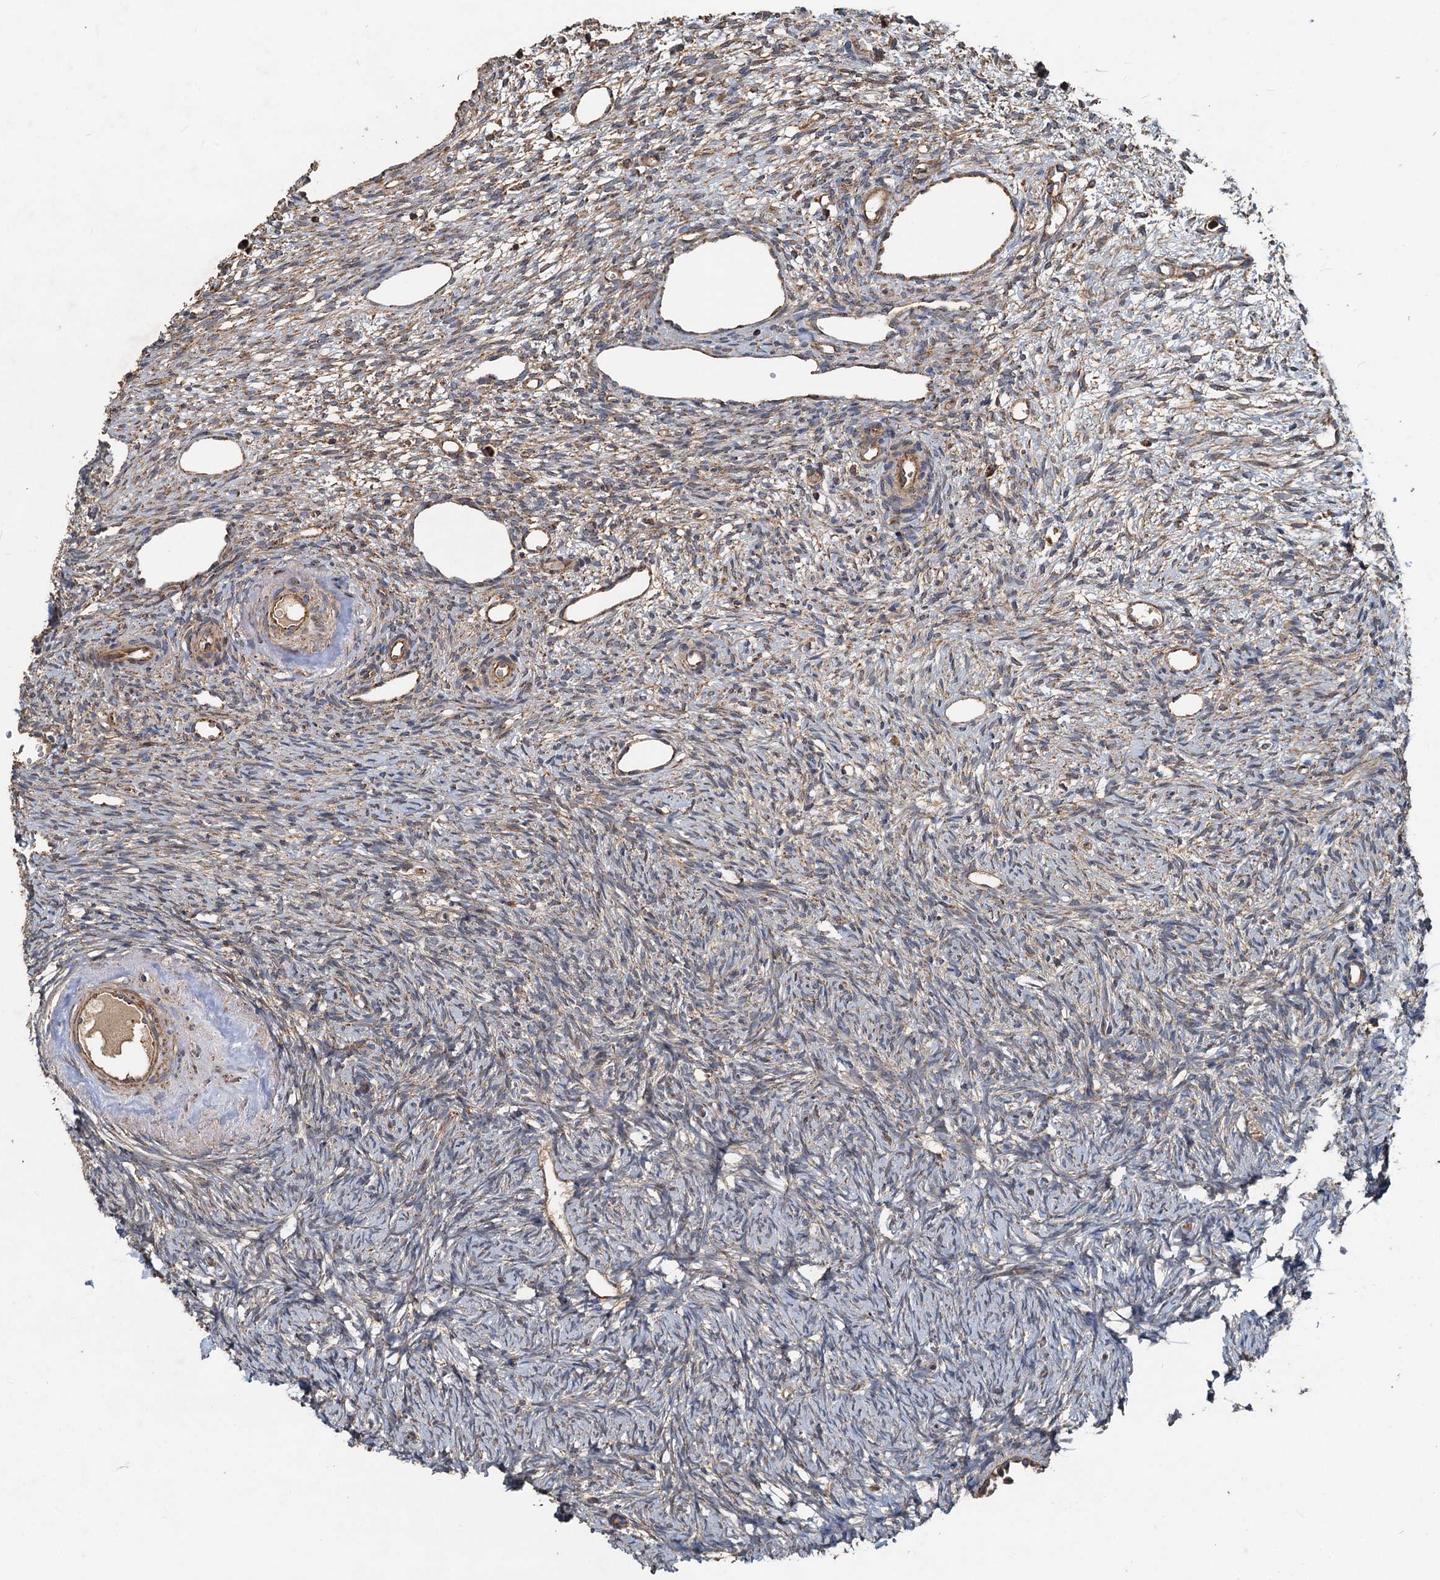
{"staining": {"intensity": "weak", "quantity": "25%-75%", "location": "cytoplasmic/membranous"}, "tissue": "ovary", "cell_type": "Ovarian stroma cells", "image_type": "normal", "snomed": [{"axis": "morphology", "description": "Normal tissue, NOS"}, {"axis": "topography", "description": "Ovary"}], "caption": "This histopathology image exhibits immunohistochemistry staining of benign human ovary, with low weak cytoplasmic/membranous expression in approximately 25%-75% of ovarian stroma cells.", "gene": "SDS", "patient": {"sex": "female", "age": 51}}